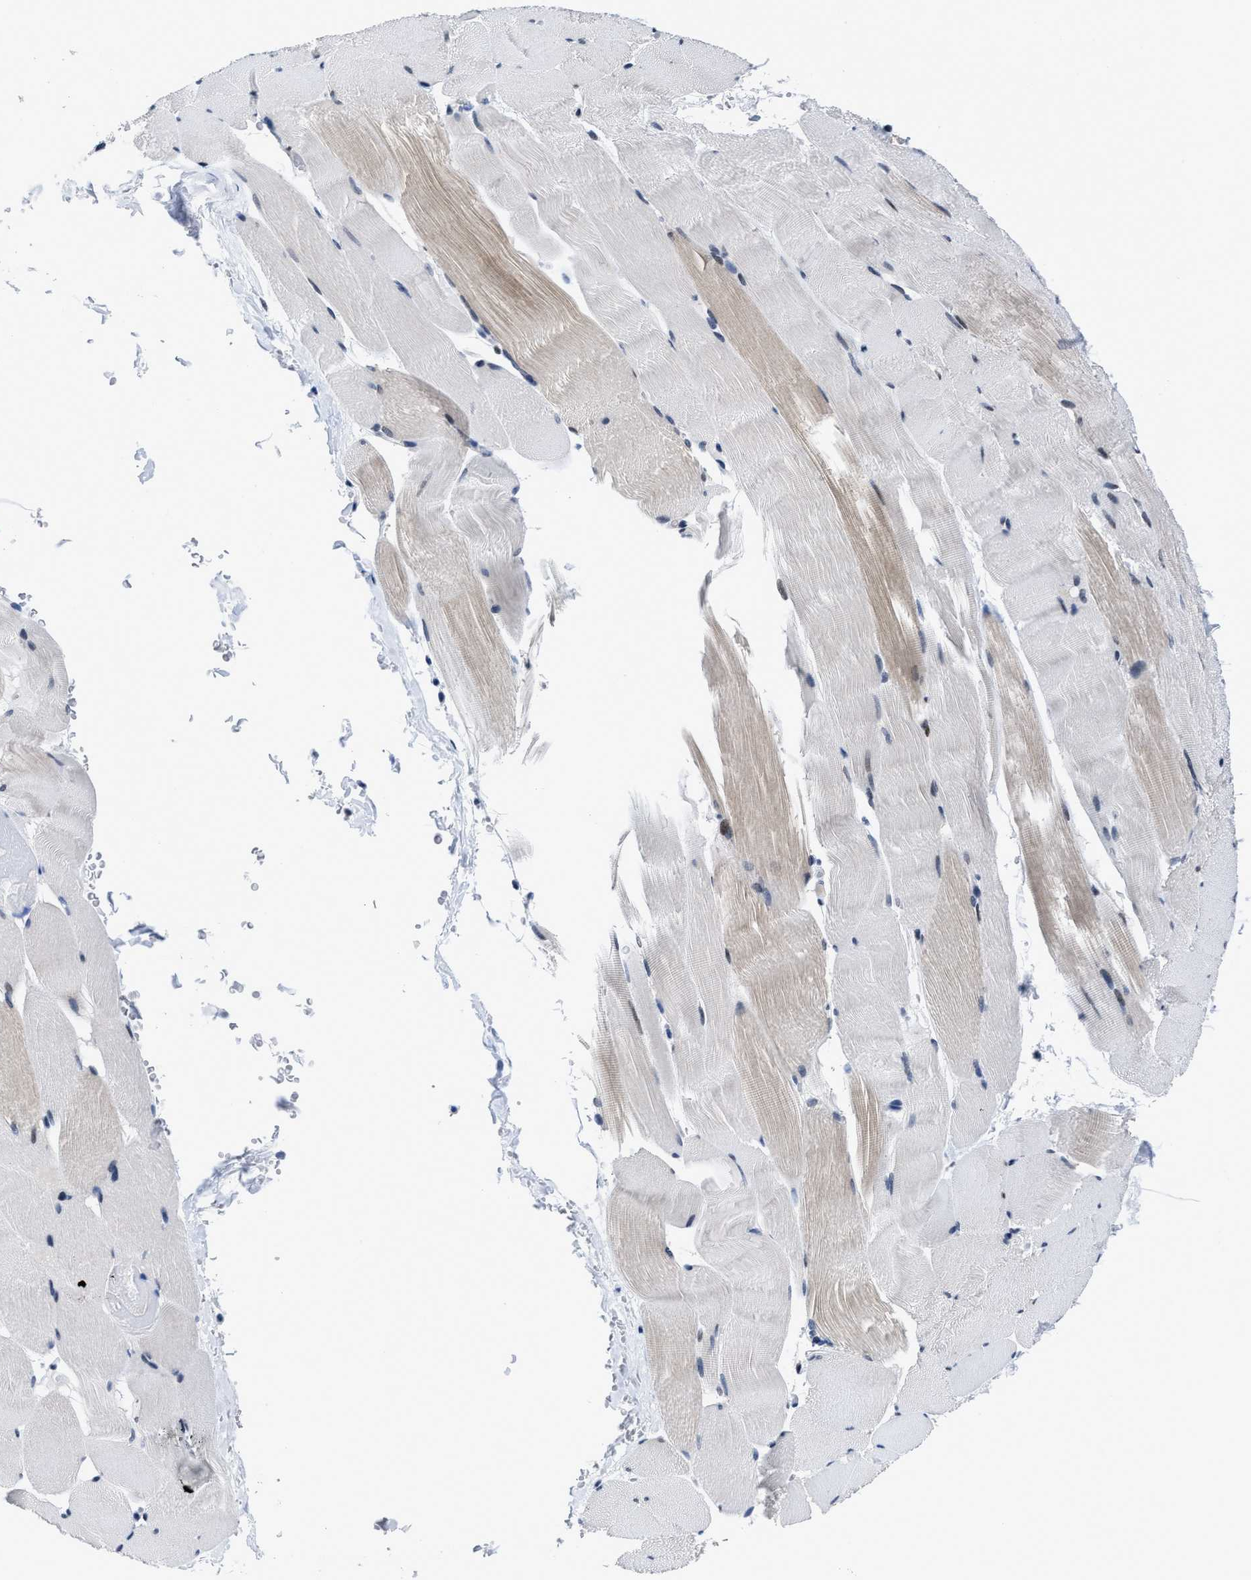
{"staining": {"intensity": "weak", "quantity": "<25%", "location": "cytoplasmic/membranous"}, "tissue": "skeletal muscle", "cell_type": "Myocytes", "image_type": "normal", "snomed": [{"axis": "morphology", "description": "Normal tissue, NOS"}, {"axis": "topography", "description": "Skeletal muscle"}], "caption": "IHC histopathology image of unremarkable skeletal muscle: human skeletal muscle stained with DAB shows no significant protein expression in myocytes.", "gene": "MARCKSL1", "patient": {"sex": "male", "age": 62}}